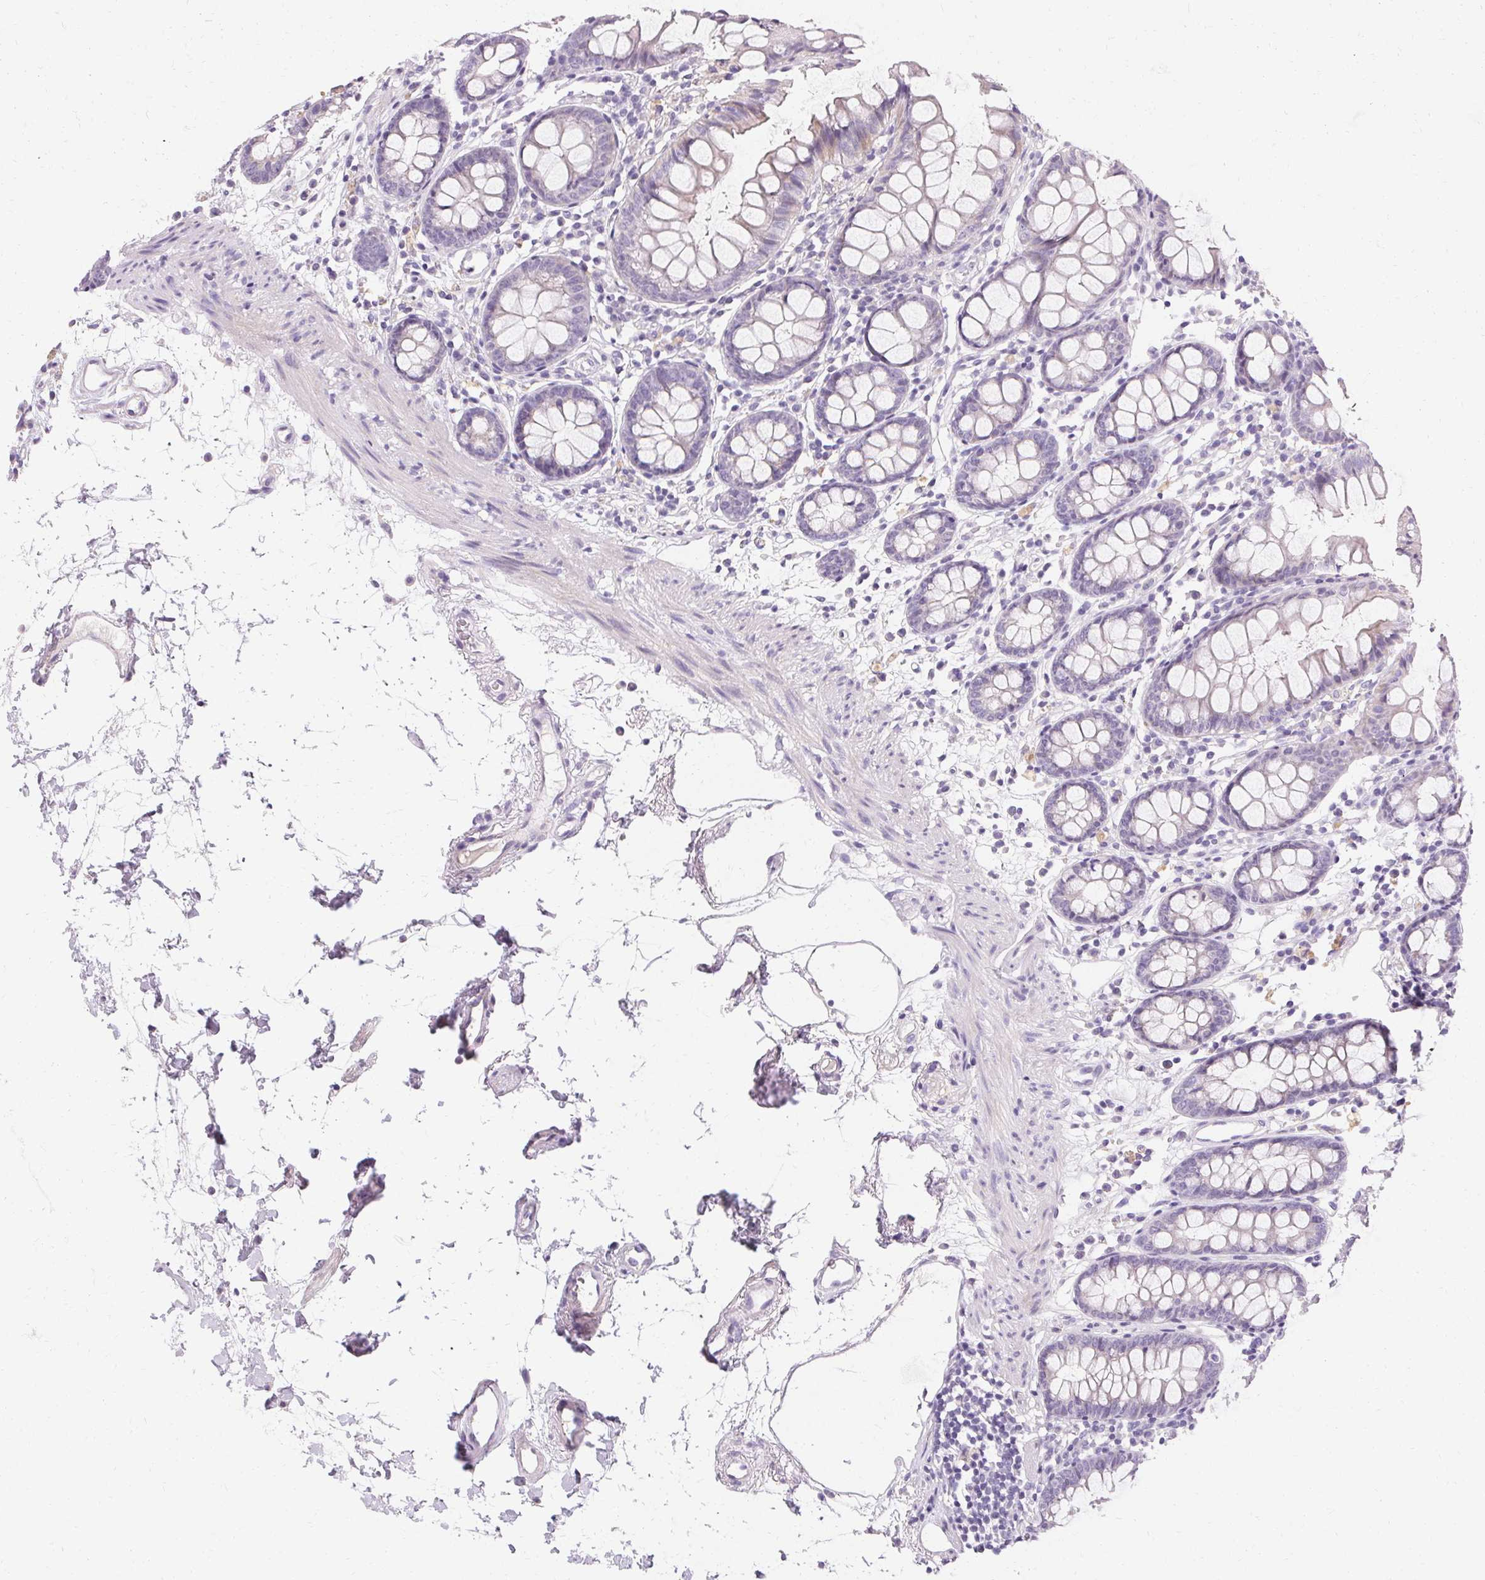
{"staining": {"intensity": "negative", "quantity": "none", "location": "none"}, "tissue": "colon", "cell_type": "Endothelial cells", "image_type": "normal", "snomed": [{"axis": "morphology", "description": "Normal tissue, NOS"}, {"axis": "topography", "description": "Colon"}], "caption": "Colon stained for a protein using immunohistochemistry reveals no expression endothelial cells.", "gene": "TRIP13", "patient": {"sex": "female", "age": 84}}